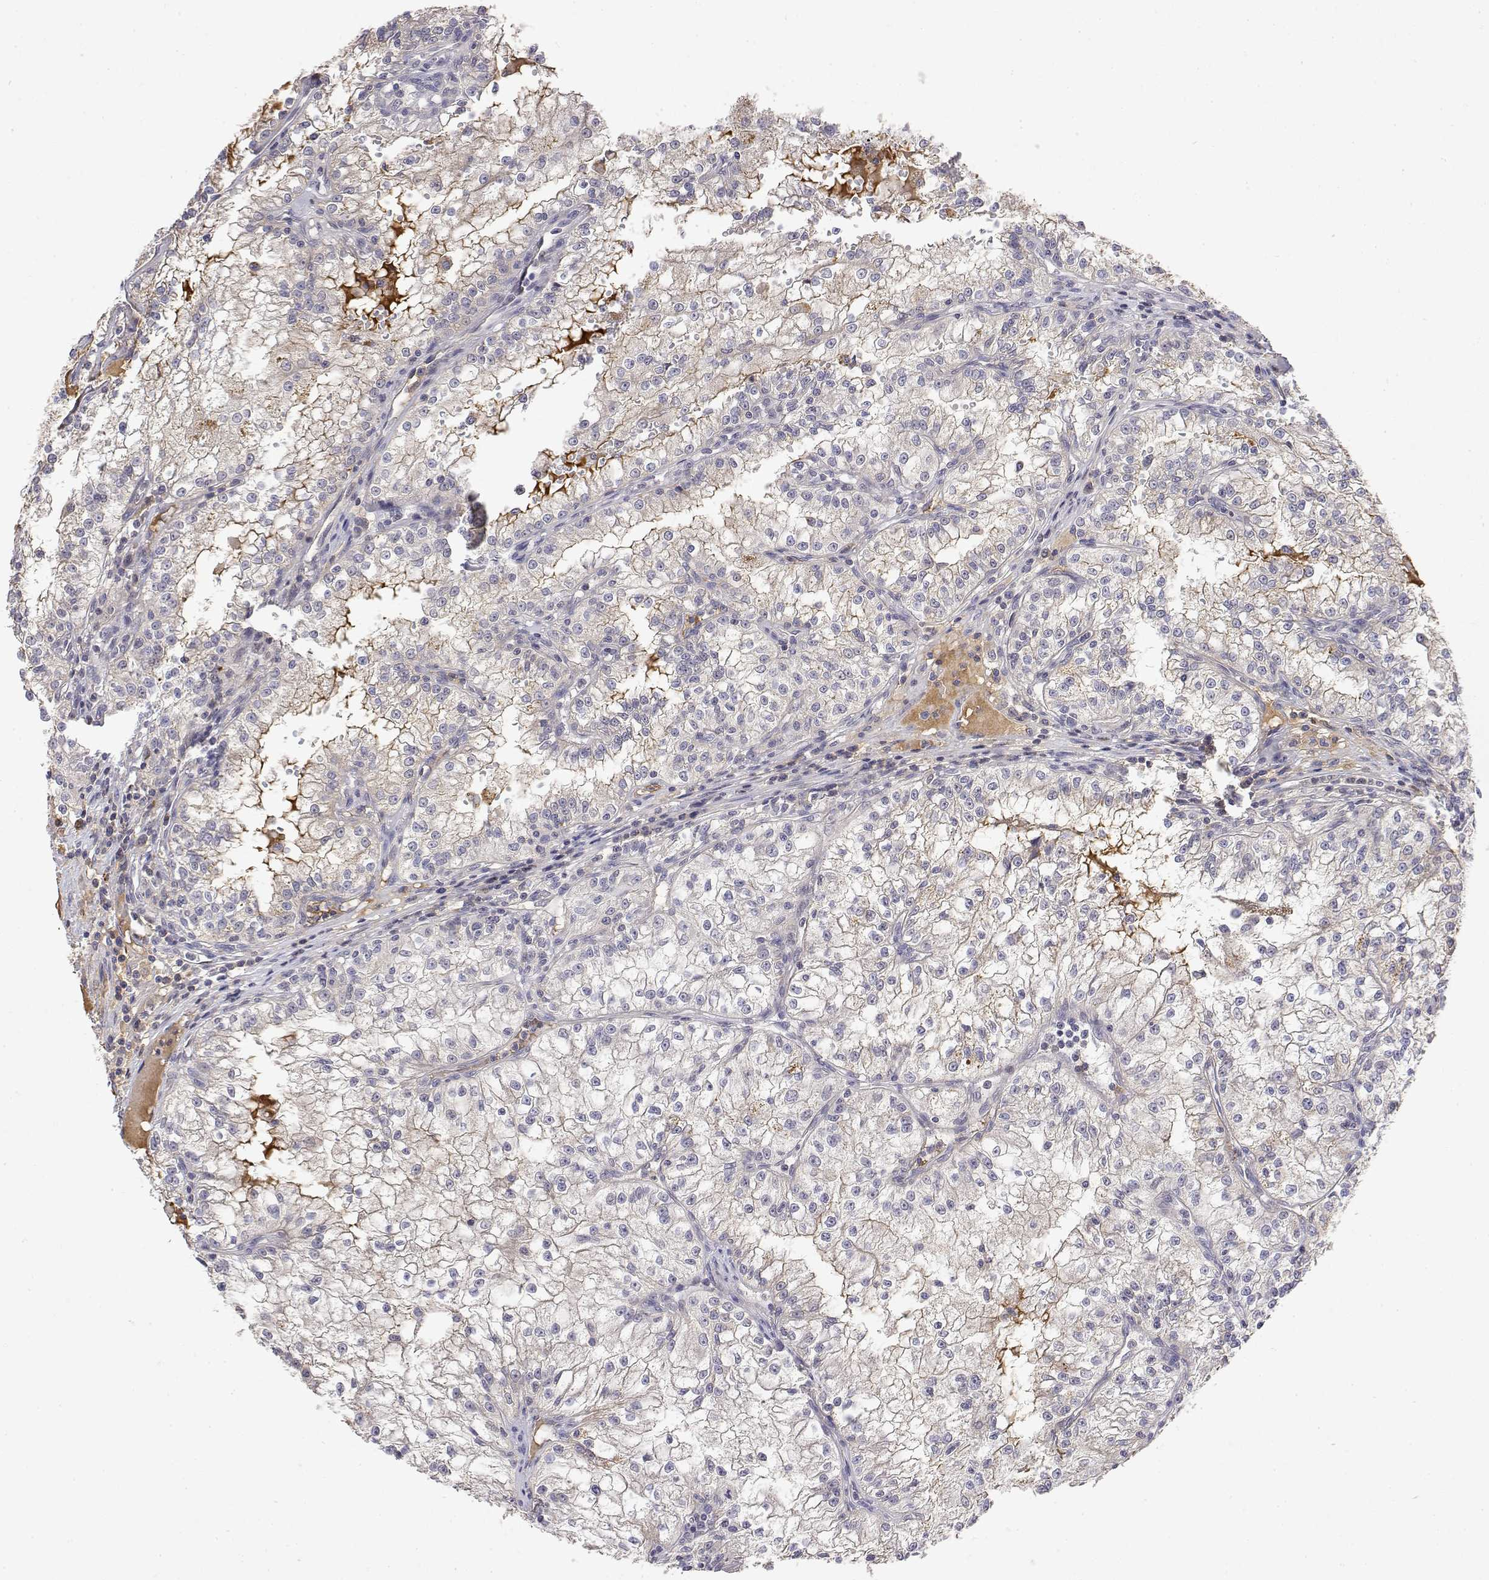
{"staining": {"intensity": "moderate", "quantity": "<25%", "location": "cytoplasmic/membranous"}, "tissue": "renal cancer", "cell_type": "Tumor cells", "image_type": "cancer", "snomed": [{"axis": "morphology", "description": "Adenocarcinoma, NOS"}, {"axis": "topography", "description": "Kidney"}], "caption": "DAB immunohistochemical staining of renal cancer (adenocarcinoma) demonstrates moderate cytoplasmic/membranous protein staining in about <25% of tumor cells.", "gene": "IGFBP4", "patient": {"sex": "male", "age": 36}}